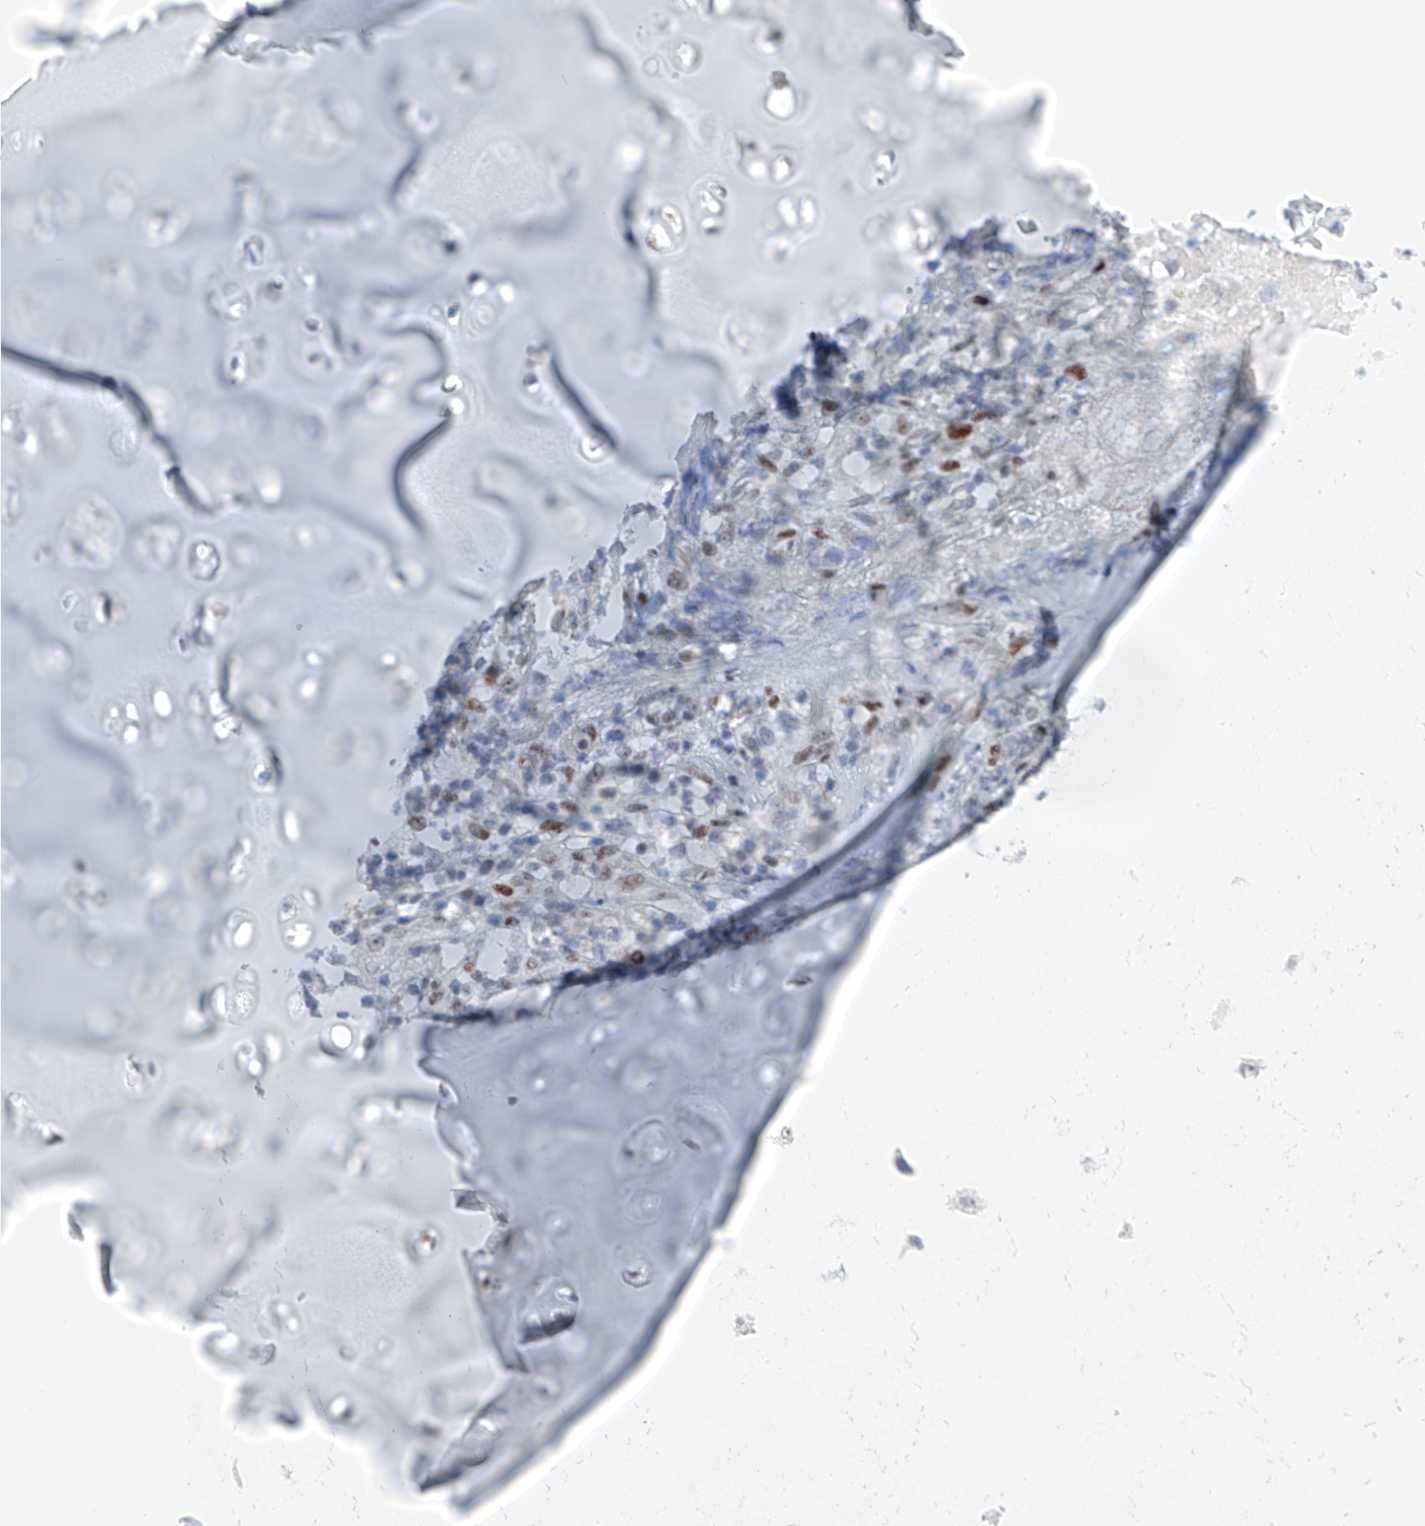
{"staining": {"intensity": "negative", "quantity": "none", "location": "none"}, "tissue": "adipose tissue", "cell_type": "Adipocytes", "image_type": "normal", "snomed": [{"axis": "morphology", "description": "Normal tissue, NOS"}, {"axis": "morphology", "description": "Basal cell carcinoma"}, {"axis": "topography", "description": "Cartilage tissue"}, {"axis": "topography", "description": "Nasopharynx"}, {"axis": "topography", "description": "Oral tissue"}], "caption": "Adipocytes are negative for brown protein staining in benign adipose tissue. Brightfield microscopy of IHC stained with DAB (brown) and hematoxylin (blue), captured at high magnification.", "gene": "NT5C3B", "patient": {"sex": "female", "age": 77}}